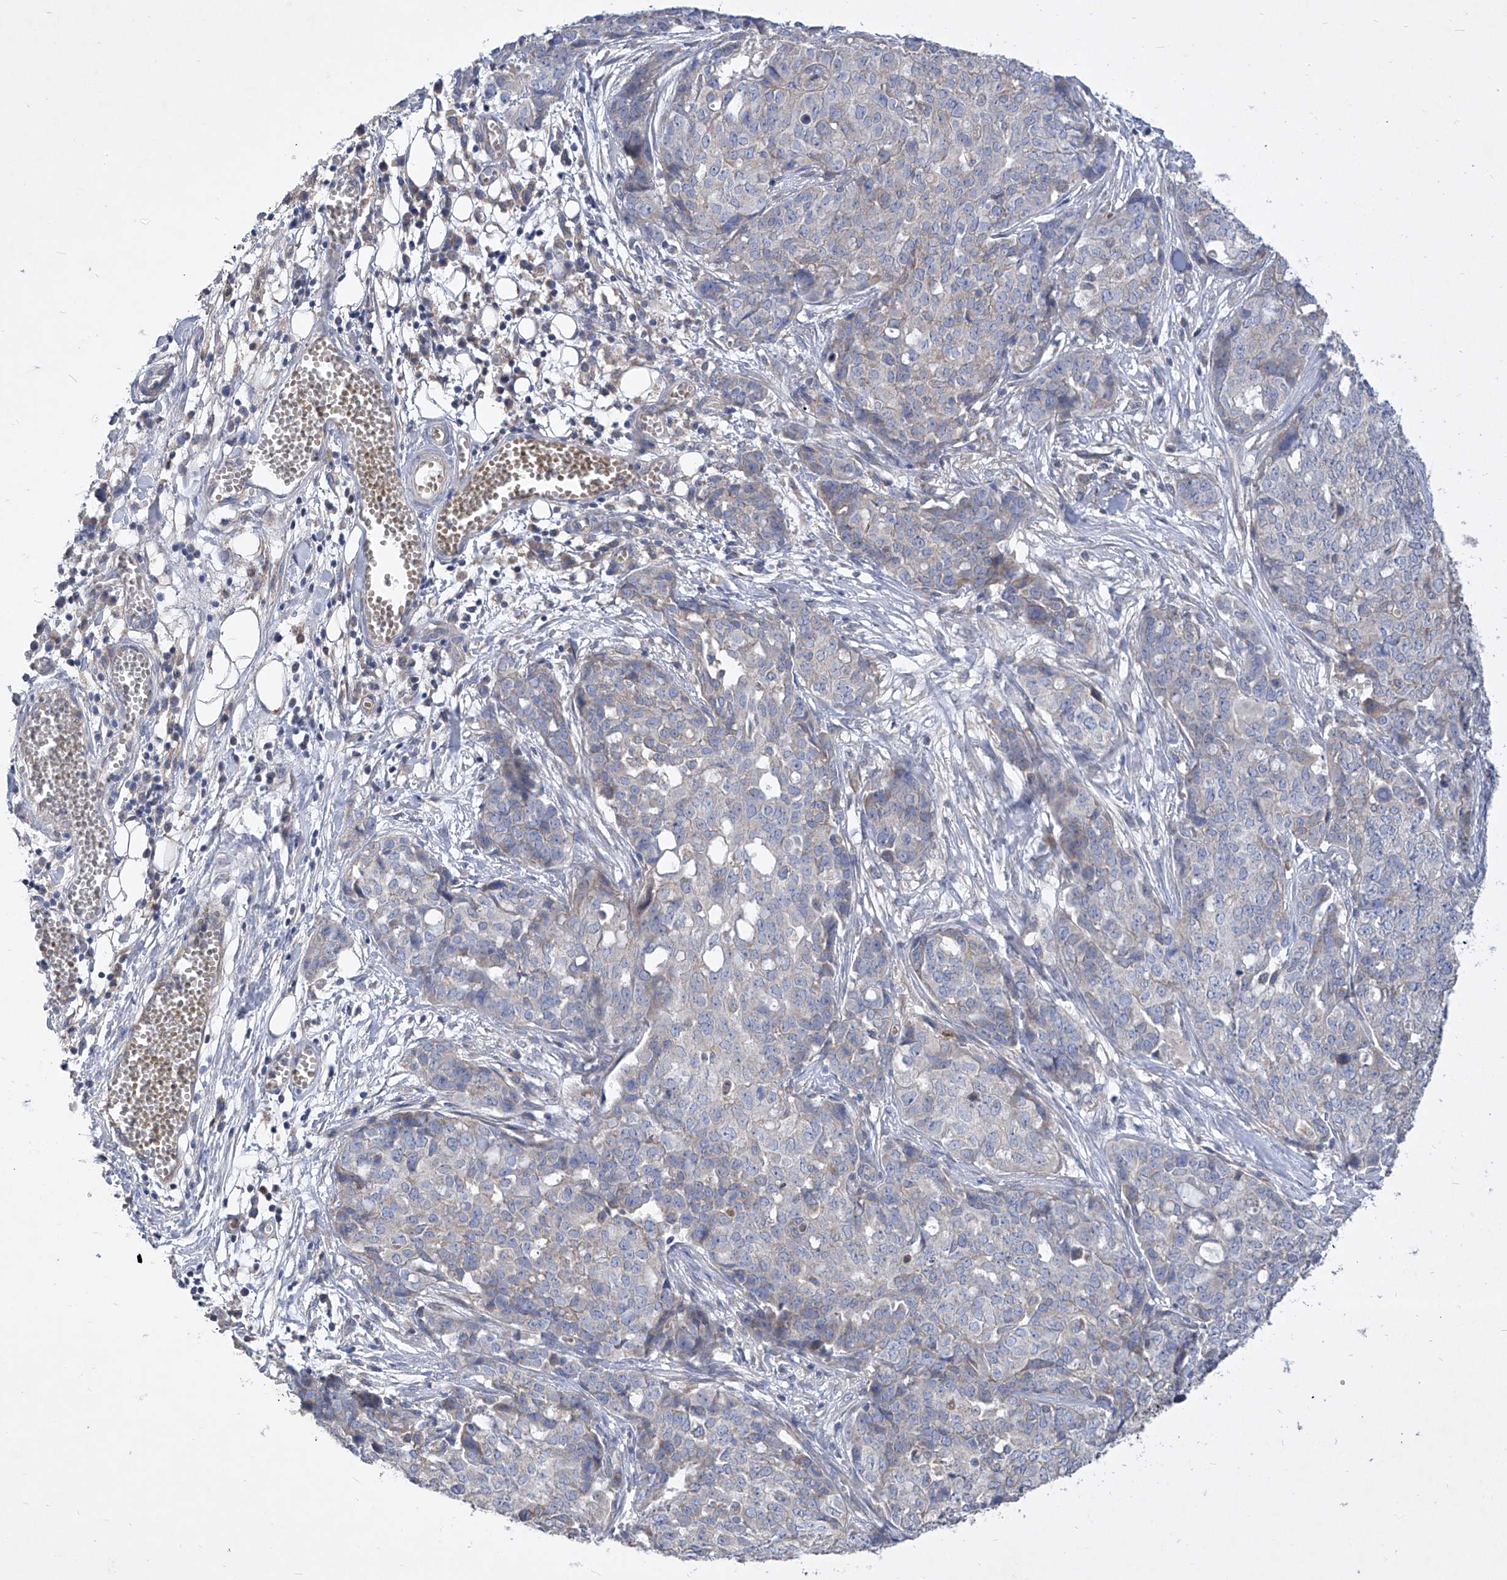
{"staining": {"intensity": "negative", "quantity": "none", "location": "none"}, "tissue": "ovarian cancer", "cell_type": "Tumor cells", "image_type": "cancer", "snomed": [{"axis": "morphology", "description": "Cystadenocarcinoma, serous, NOS"}, {"axis": "topography", "description": "Soft tissue"}, {"axis": "topography", "description": "Ovary"}], "caption": "A histopathology image of human ovarian cancer is negative for staining in tumor cells.", "gene": "COQ3", "patient": {"sex": "female", "age": 57}}